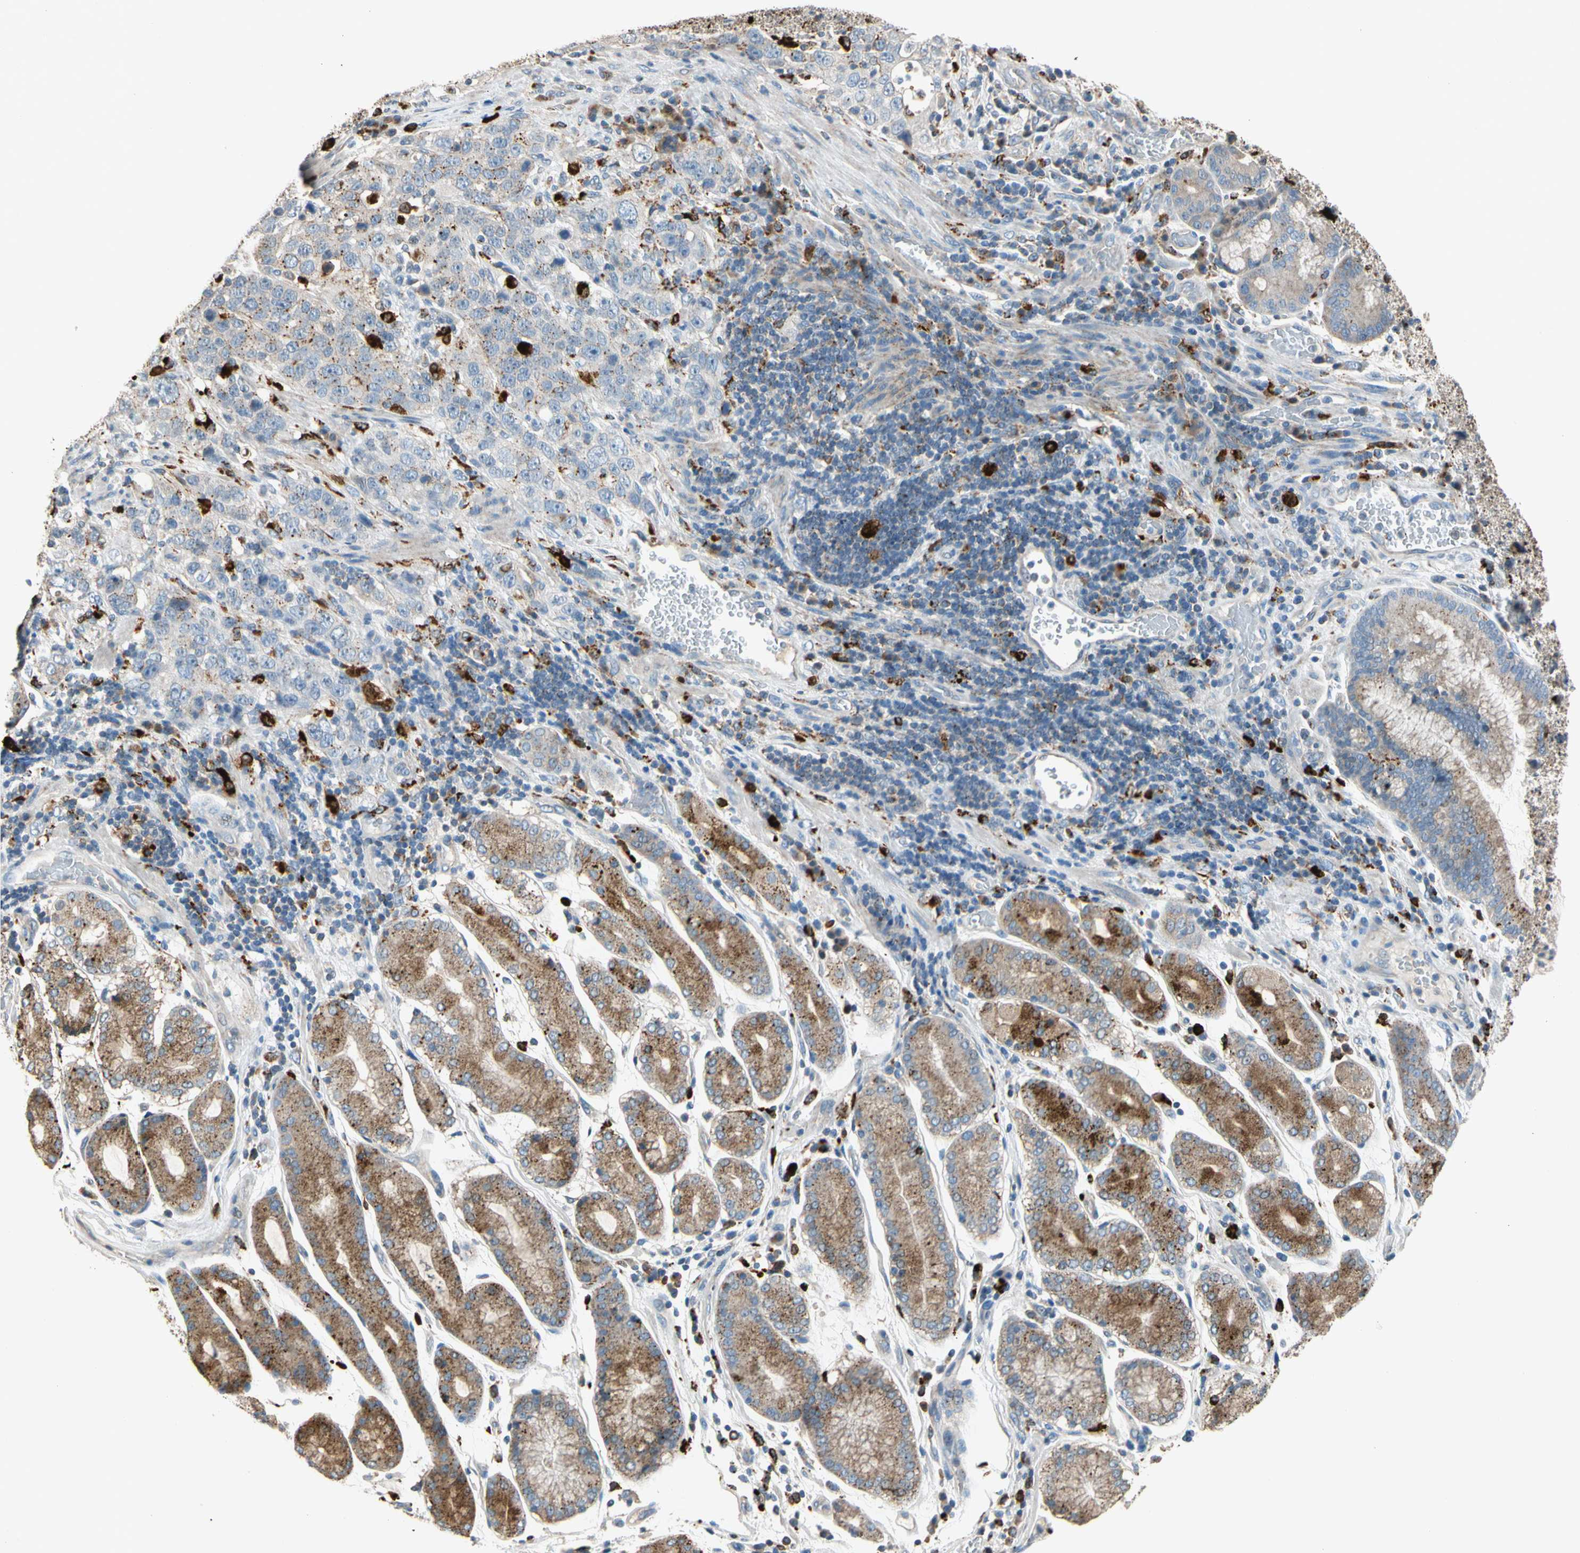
{"staining": {"intensity": "moderate", "quantity": "<25%", "location": "cytoplasmic/membranous"}, "tissue": "stomach cancer", "cell_type": "Tumor cells", "image_type": "cancer", "snomed": [{"axis": "morphology", "description": "Normal tissue, NOS"}, {"axis": "morphology", "description": "Adenocarcinoma, NOS"}, {"axis": "topography", "description": "Stomach"}], "caption": "Human stomach adenocarcinoma stained with a brown dye demonstrates moderate cytoplasmic/membranous positive staining in approximately <25% of tumor cells.", "gene": "GM2A", "patient": {"sex": "male", "age": 48}}